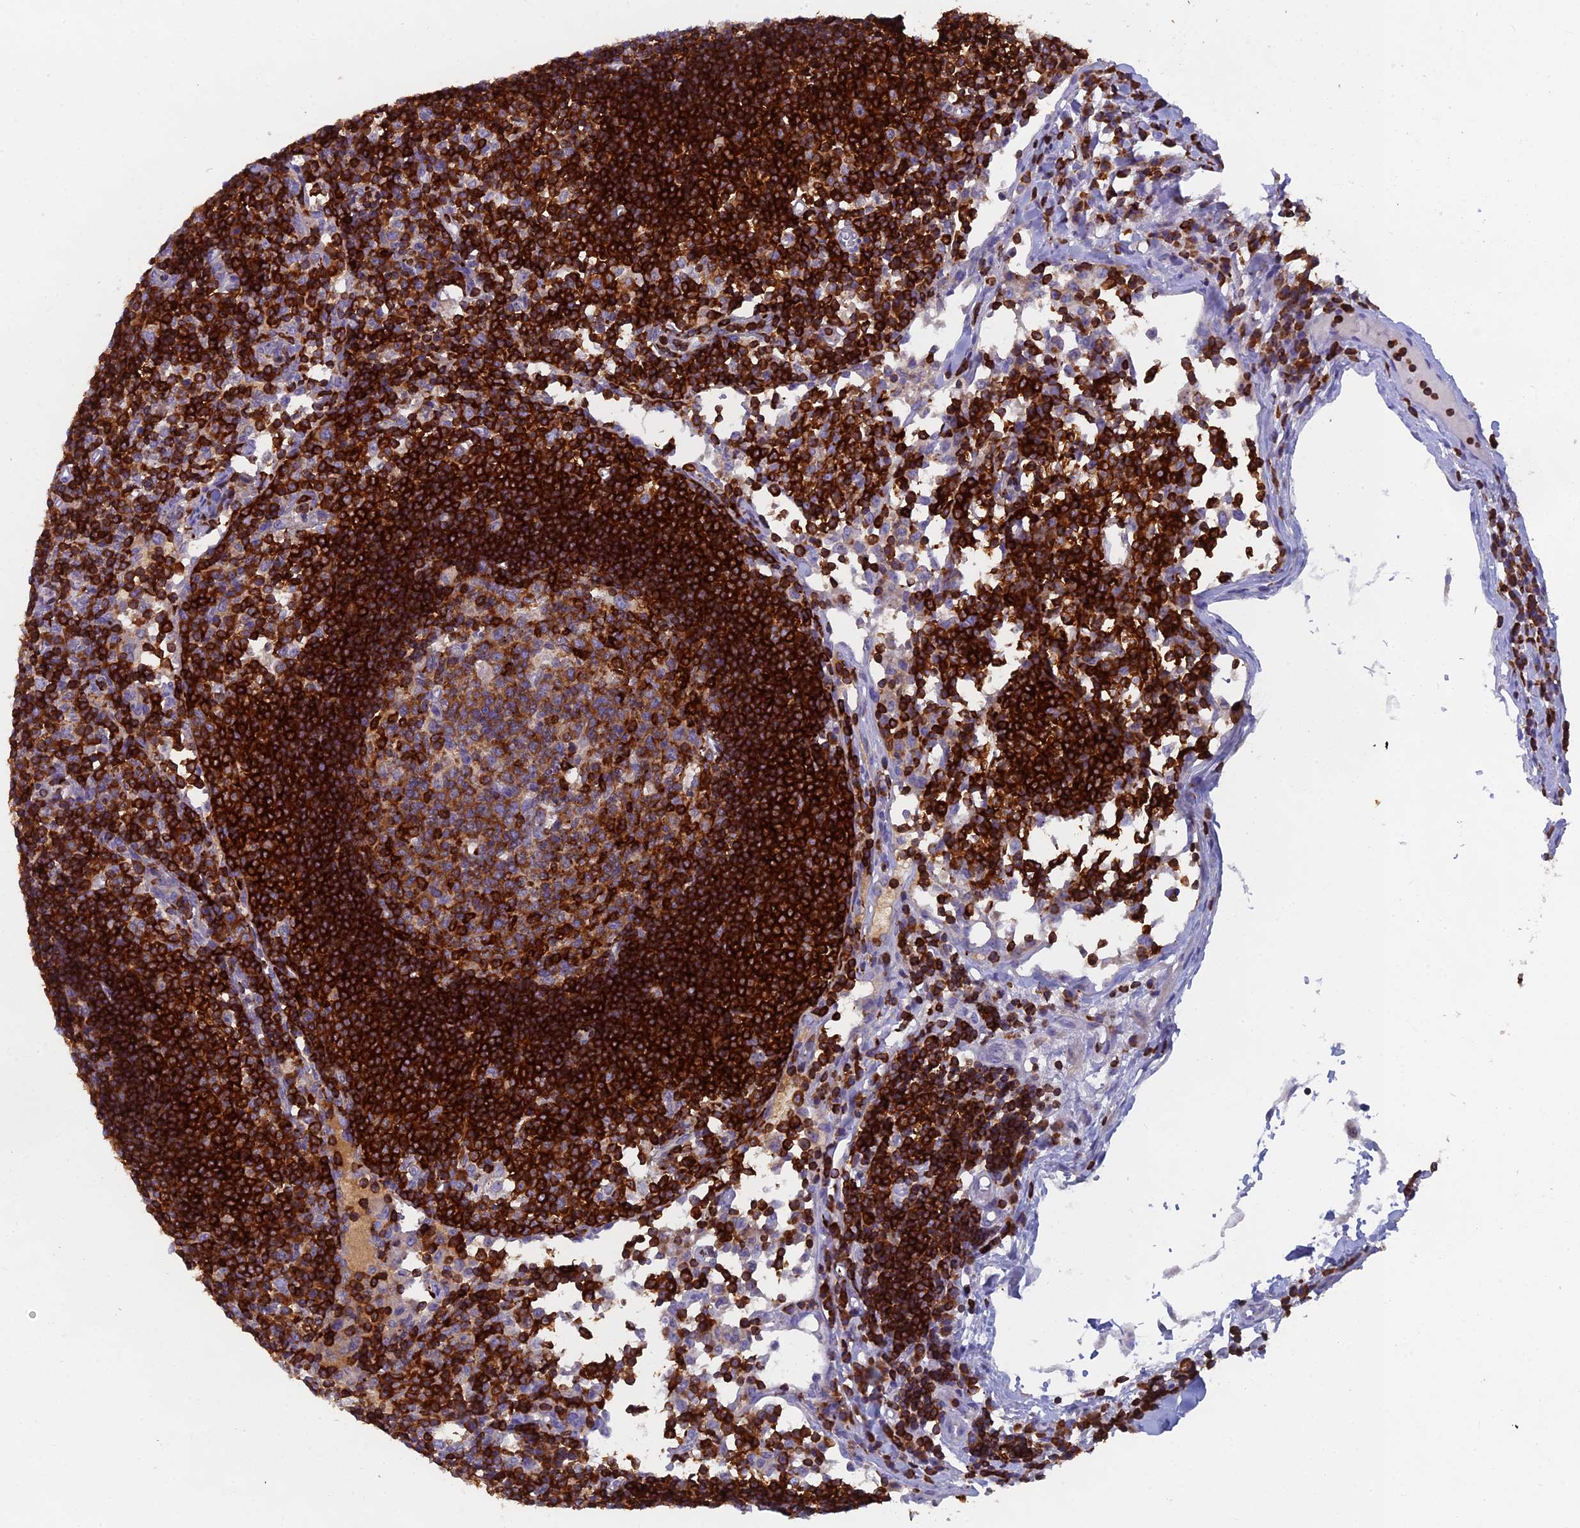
{"staining": {"intensity": "strong", "quantity": "25%-75%", "location": "cytoplasmic/membranous"}, "tissue": "lymph node", "cell_type": "Germinal center cells", "image_type": "normal", "snomed": [{"axis": "morphology", "description": "Normal tissue, NOS"}, {"axis": "topography", "description": "Lymph node"}], "caption": "An immunohistochemistry (IHC) image of unremarkable tissue is shown. Protein staining in brown shows strong cytoplasmic/membranous positivity in lymph node within germinal center cells. (Stains: DAB (3,3'-diaminobenzidine) in brown, nuclei in blue, Microscopy: brightfield microscopy at high magnification).", "gene": "ABI3BP", "patient": {"sex": "female", "age": 55}}